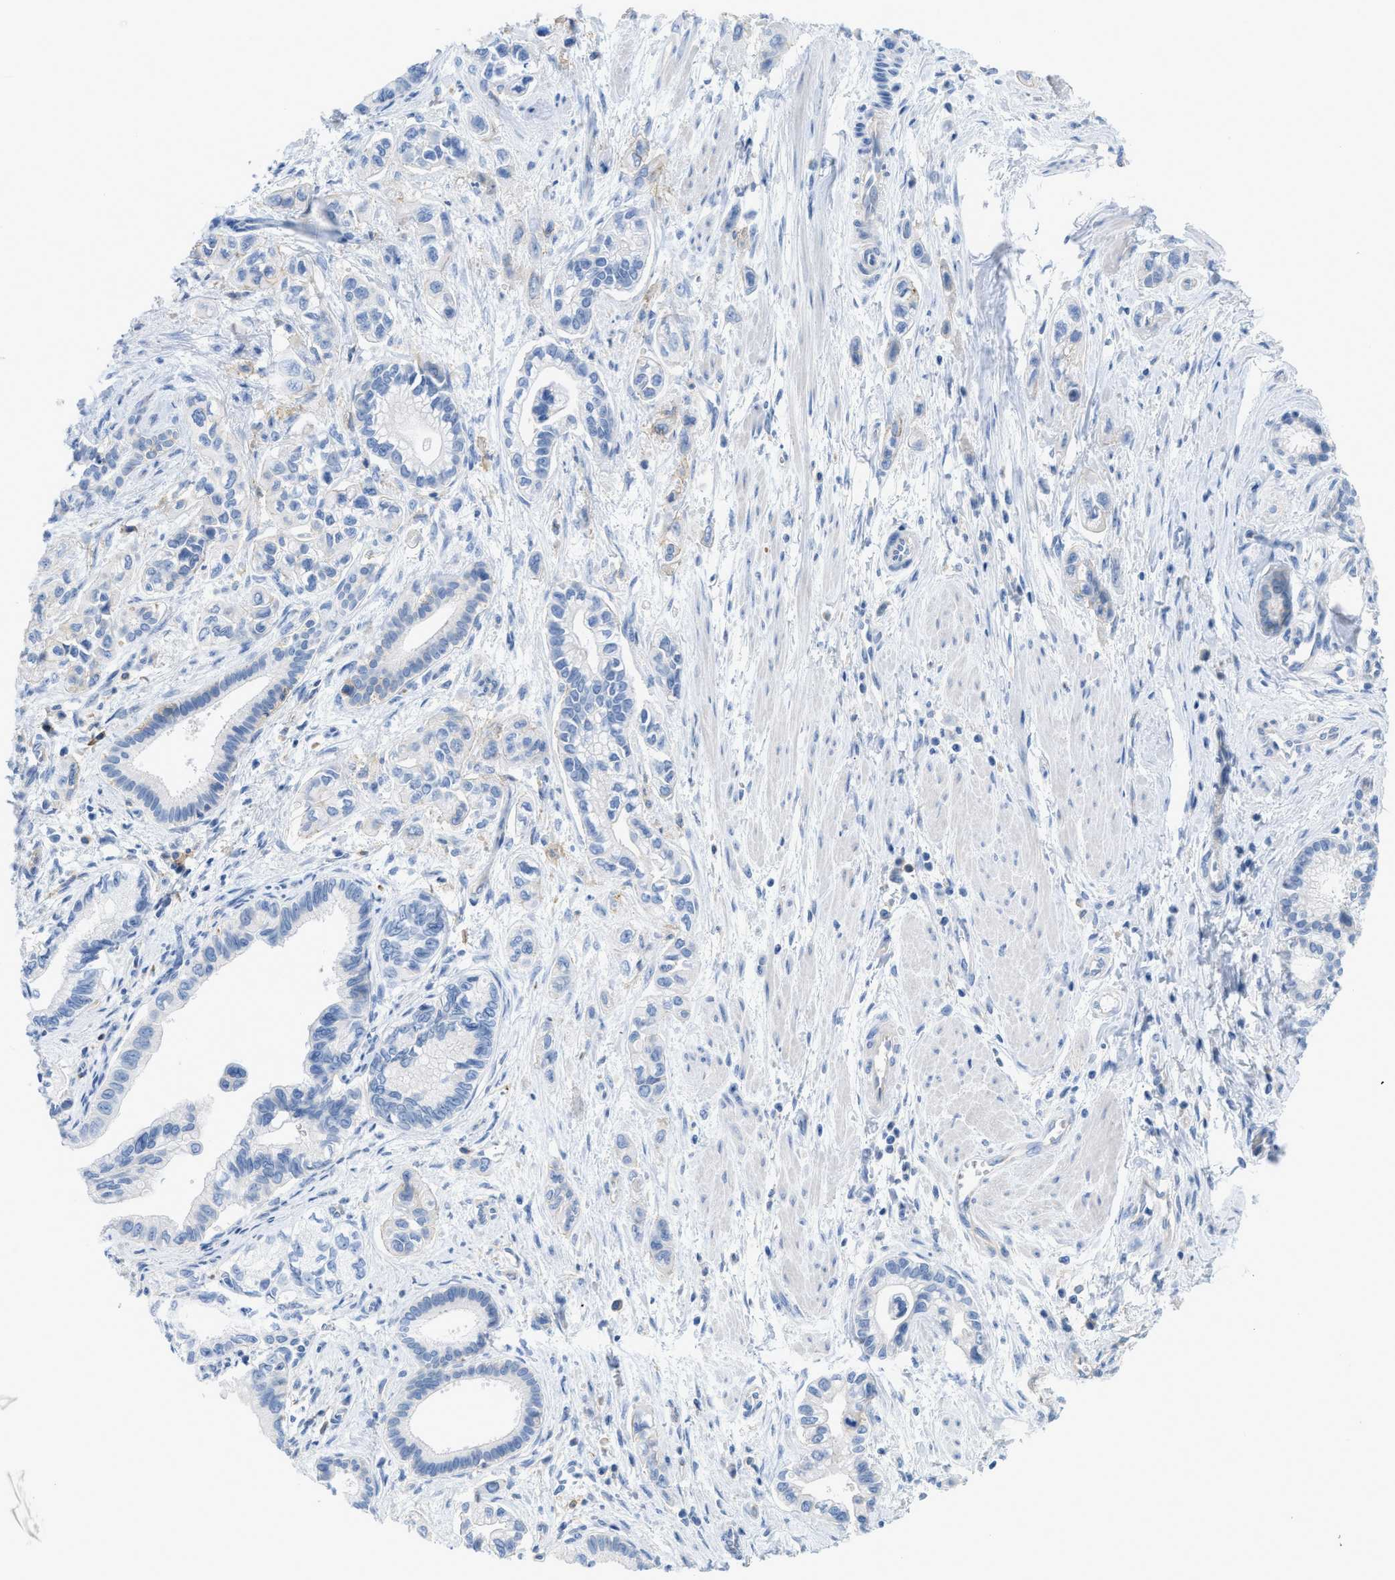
{"staining": {"intensity": "negative", "quantity": "none", "location": "none"}, "tissue": "pancreatic cancer", "cell_type": "Tumor cells", "image_type": "cancer", "snomed": [{"axis": "morphology", "description": "Adenocarcinoma, NOS"}, {"axis": "topography", "description": "Pancreas"}], "caption": "A histopathology image of human pancreatic adenocarcinoma is negative for staining in tumor cells. The staining is performed using DAB brown chromogen with nuclei counter-stained in using hematoxylin.", "gene": "SLC3A2", "patient": {"sex": "male", "age": 74}}